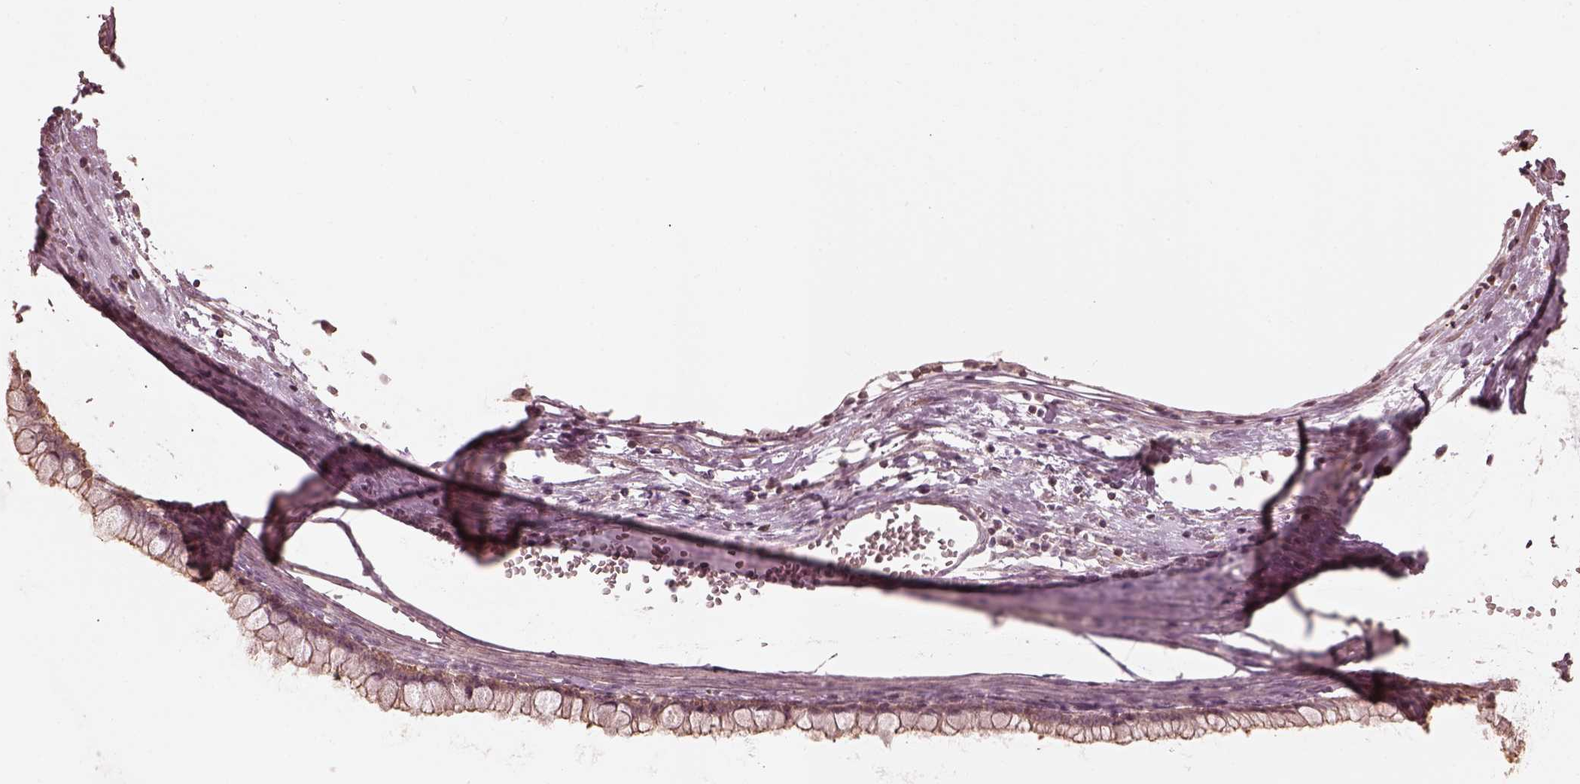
{"staining": {"intensity": "weak", "quantity": "<25%", "location": "cytoplasmic/membranous"}, "tissue": "ovarian cancer", "cell_type": "Tumor cells", "image_type": "cancer", "snomed": [{"axis": "morphology", "description": "Cystadenocarcinoma, mucinous, NOS"}, {"axis": "topography", "description": "Ovary"}], "caption": "Tumor cells are negative for protein expression in human ovarian cancer (mucinous cystadenocarcinoma).", "gene": "KIF5C", "patient": {"sex": "female", "age": 67}}